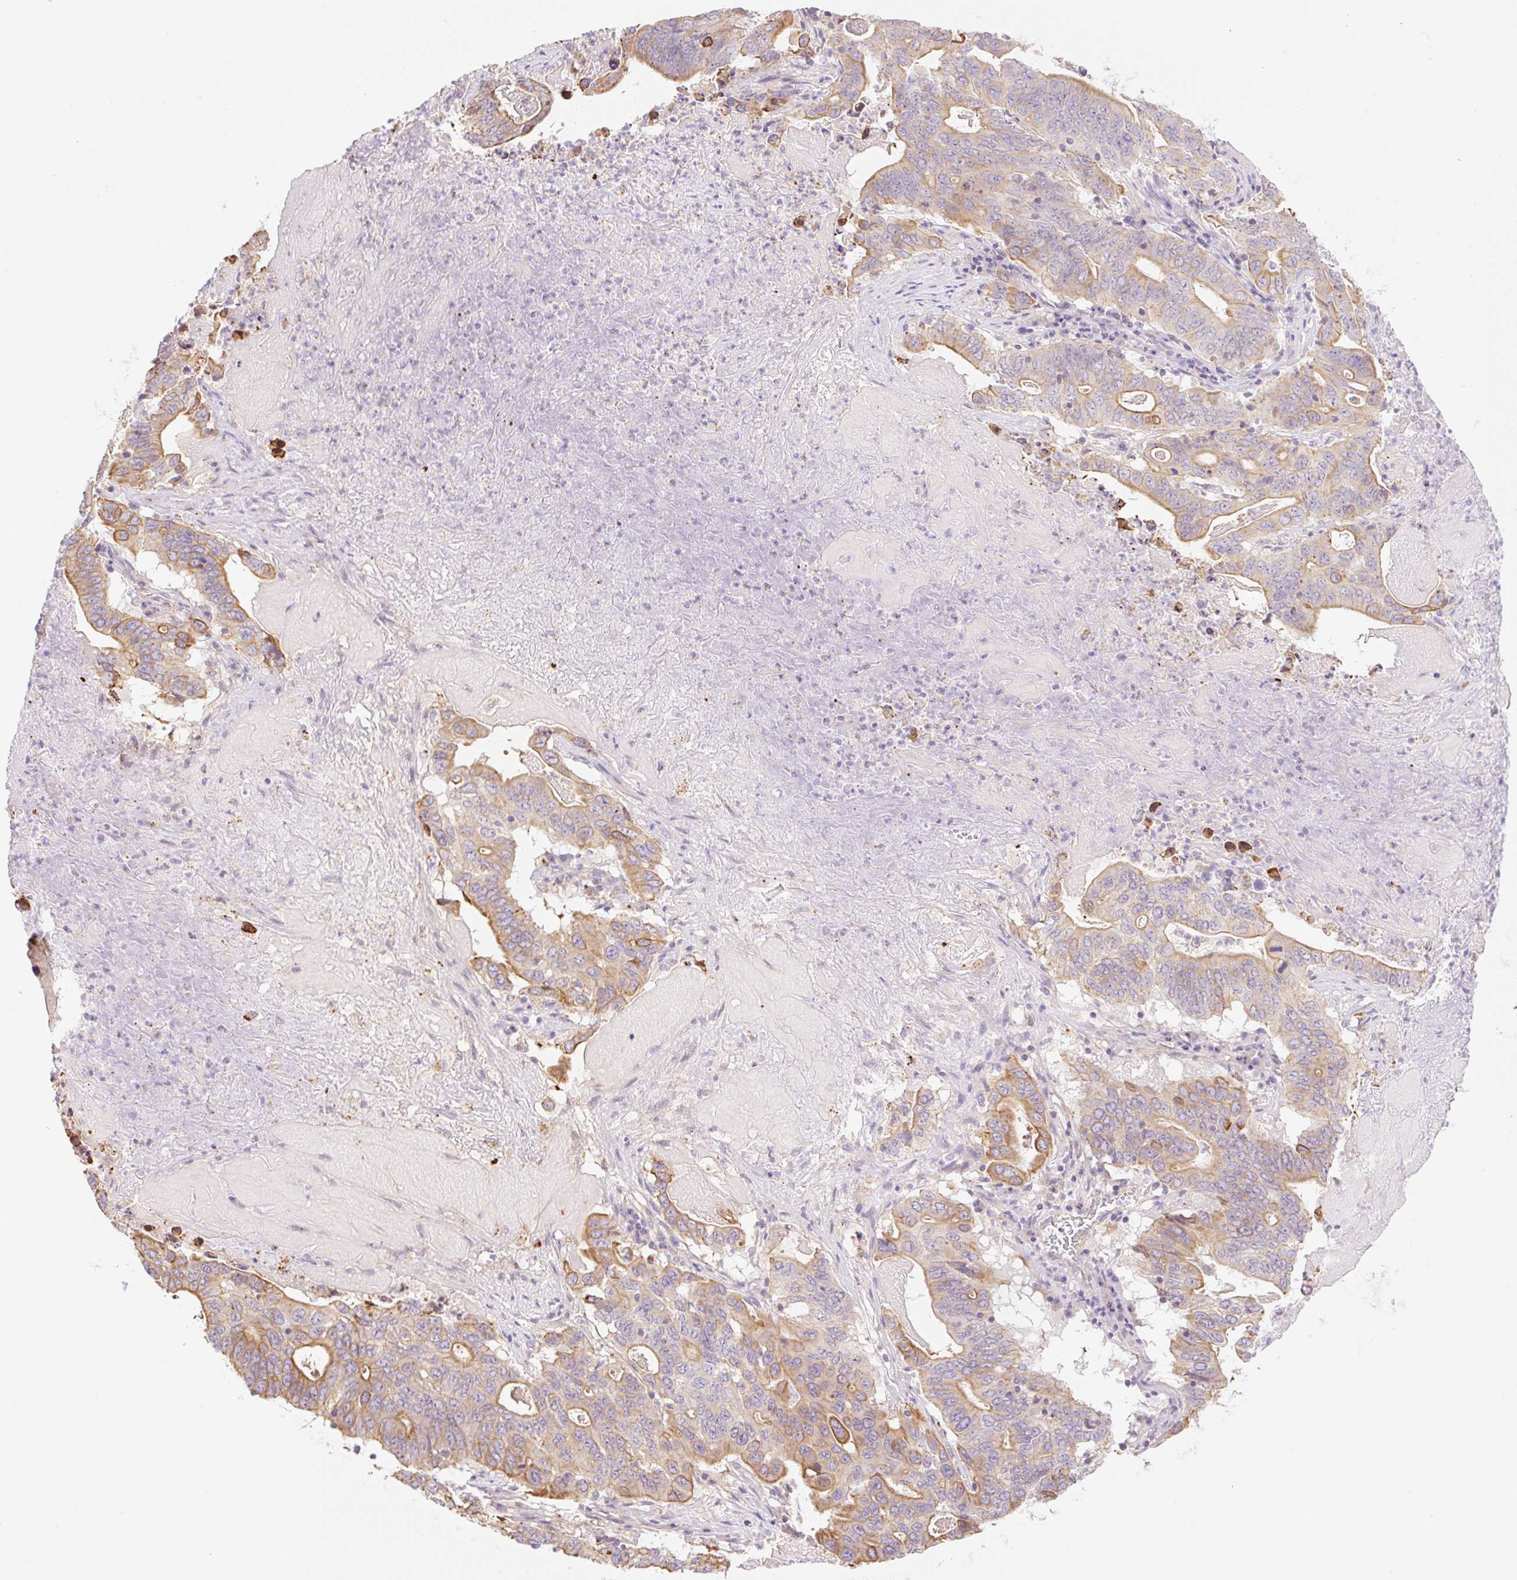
{"staining": {"intensity": "moderate", "quantity": ">75%", "location": "cytoplasmic/membranous"}, "tissue": "lung cancer", "cell_type": "Tumor cells", "image_type": "cancer", "snomed": [{"axis": "morphology", "description": "Adenocarcinoma, NOS"}, {"axis": "topography", "description": "Lung"}], "caption": "Immunohistochemical staining of human lung cancer (adenocarcinoma) demonstrates moderate cytoplasmic/membranous protein staining in about >75% of tumor cells. (Stains: DAB in brown, nuclei in blue, Microscopy: brightfield microscopy at high magnification).", "gene": "NLRP5", "patient": {"sex": "female", "age": 60}}